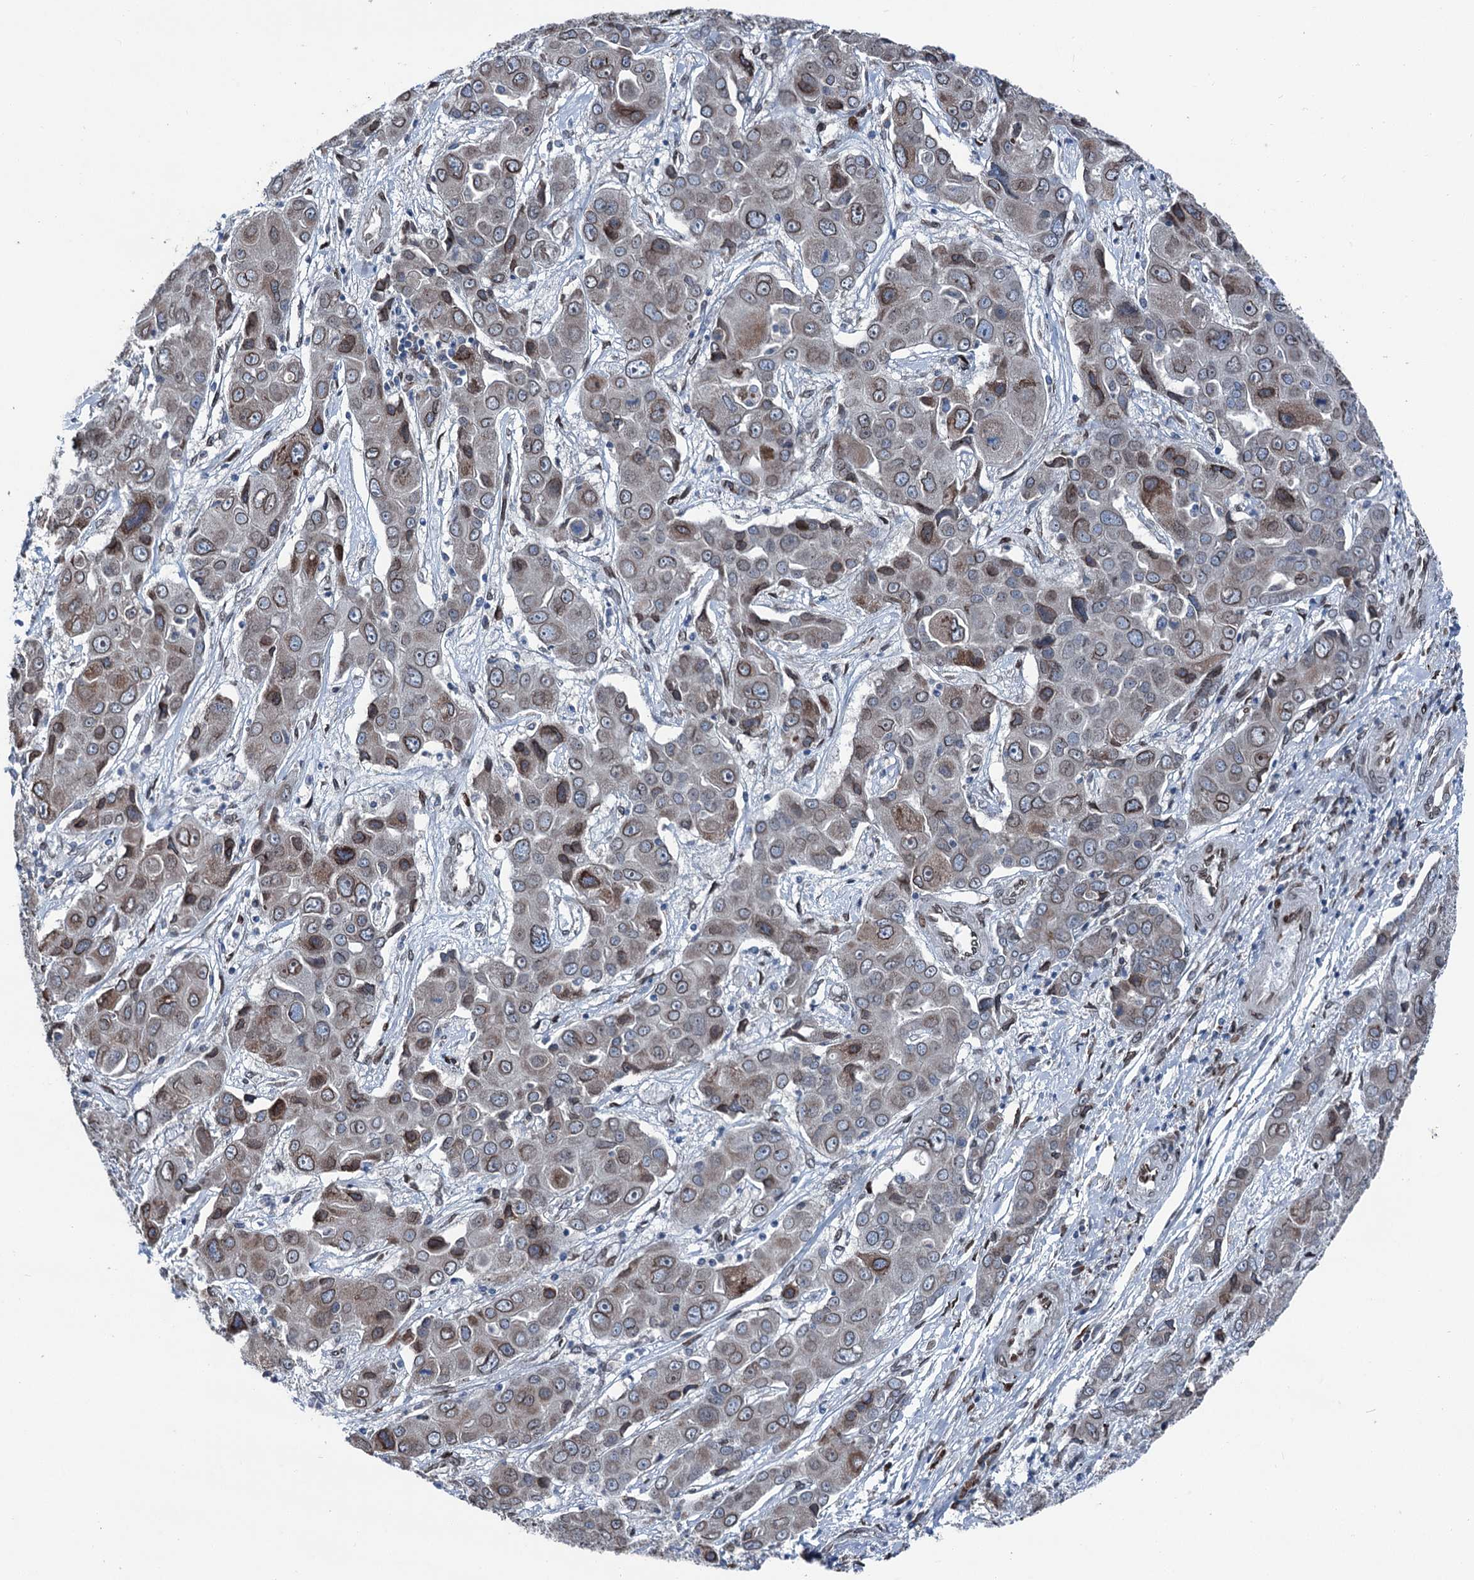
{"staining": {"intensity": "moderate", "quantity": "25%-75%", "location": "cytoplasmic/membranous,nuclear"}, "tissue": "liver cancer", "cell_type": "Tumor cells", "image_type": "cancer", "snomed": [{"axis": "morphology", "description": "Cholangiocarcinoma"}, {"axis": "topography", "description": "Liver"}], "caption": "Liver cancer was stained to show a protein in brown. There is medium levels of moderate cytoplasmic/membranous and nuclear positivity in approximately 25%-75% of tumor cells.", "gene": "MRPL14", "patient": {"sex": "male", "age": 67}}